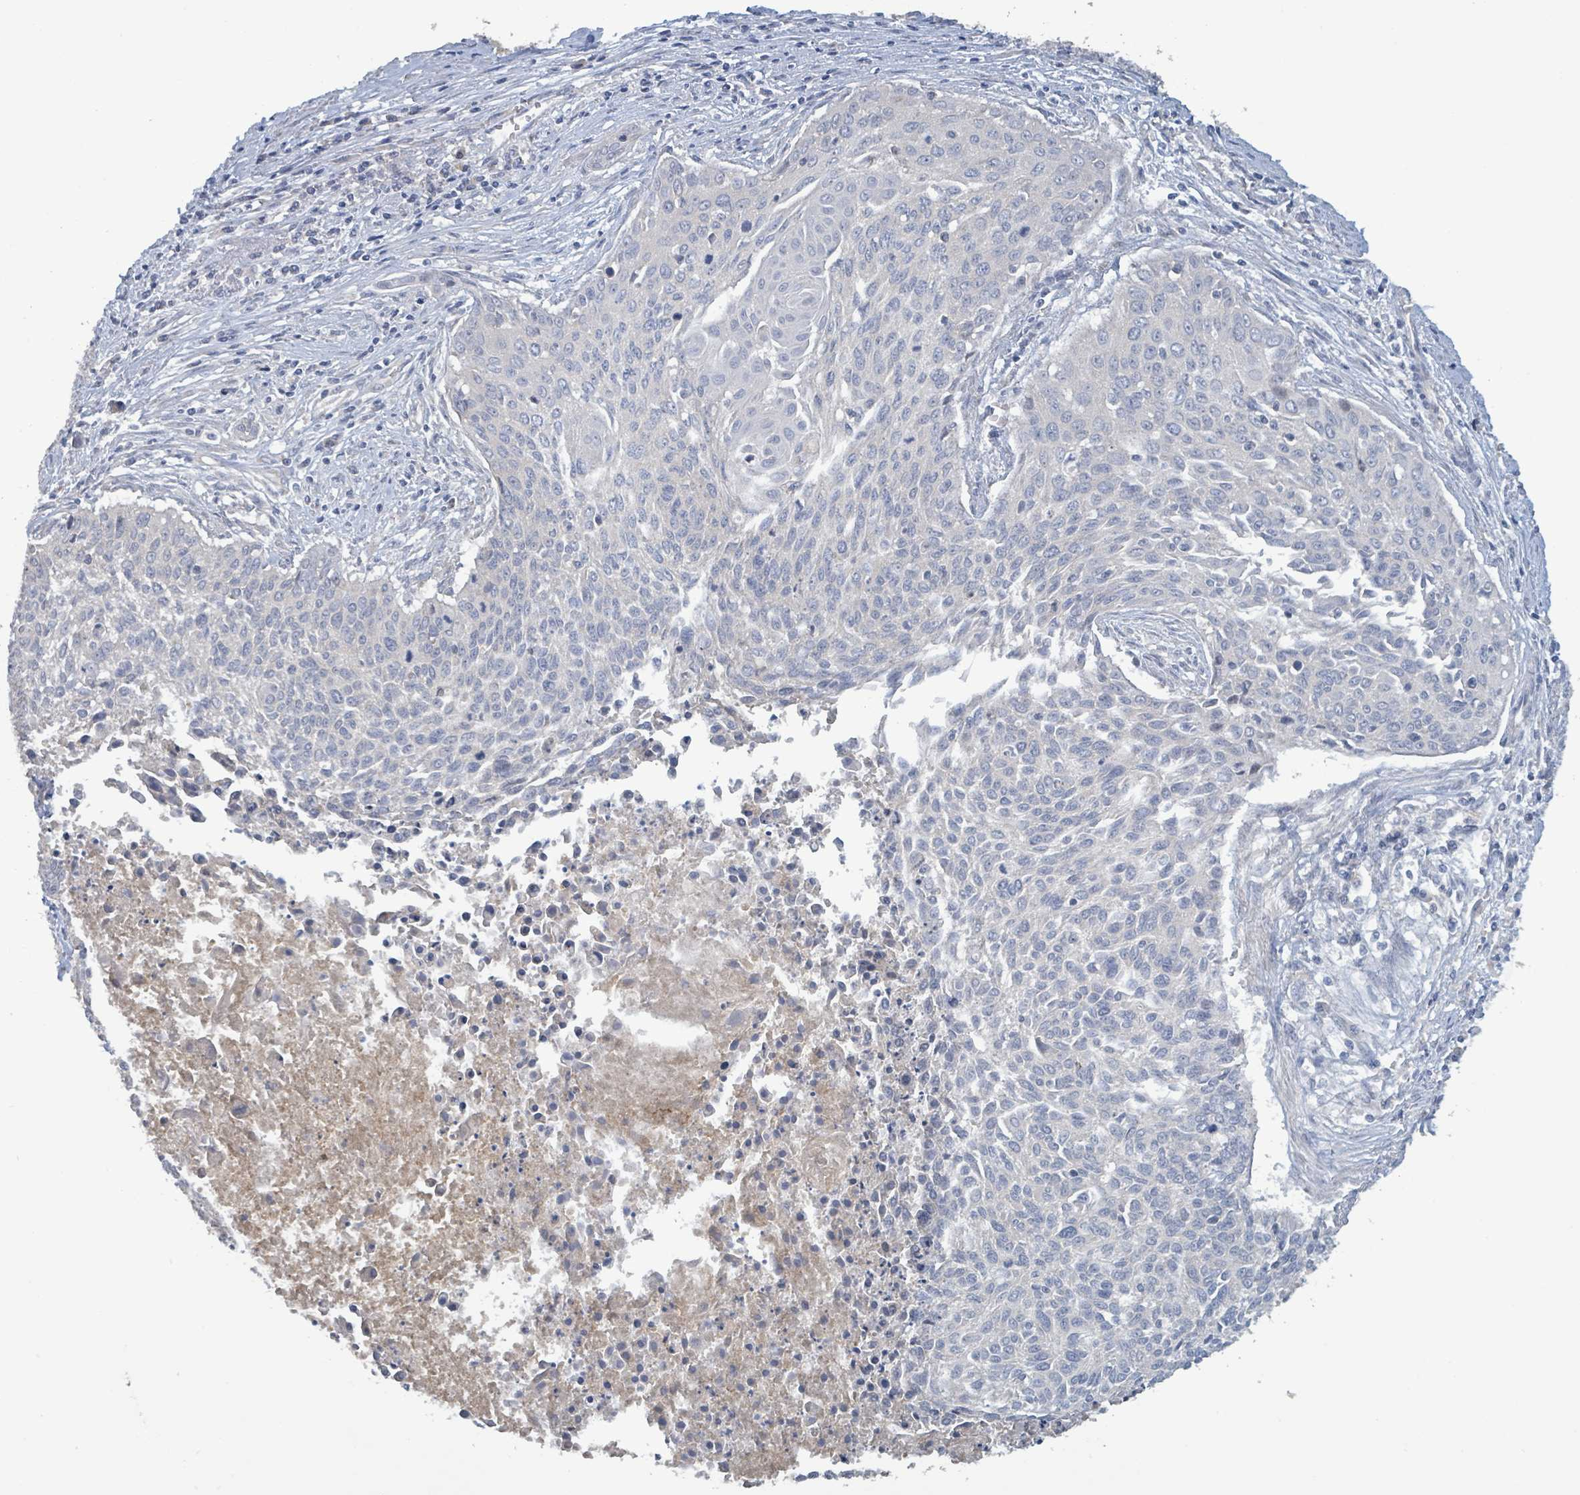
{"staining": {"intensity": "negative", "quantity": "none", "location": "none"}, "tissue": "cervical cancer", "cell_type": "Tumor cells", "image_type": "cancer", "snomed": [{"axis": "morphology", "description": "Squamous cell carcinoma, NOS"}, {"axis": "topography", "description": "Cervix"}], "caption": "IHC histopathology image of neoplastic tissue: human cervical squamous cell carcinoma stained with DAB (3,3'-diaminobenzidine) shows no significant protein staining in tumor cells.", "gene": "RPL32", "patient": {"sex": "female", "age": 55}}